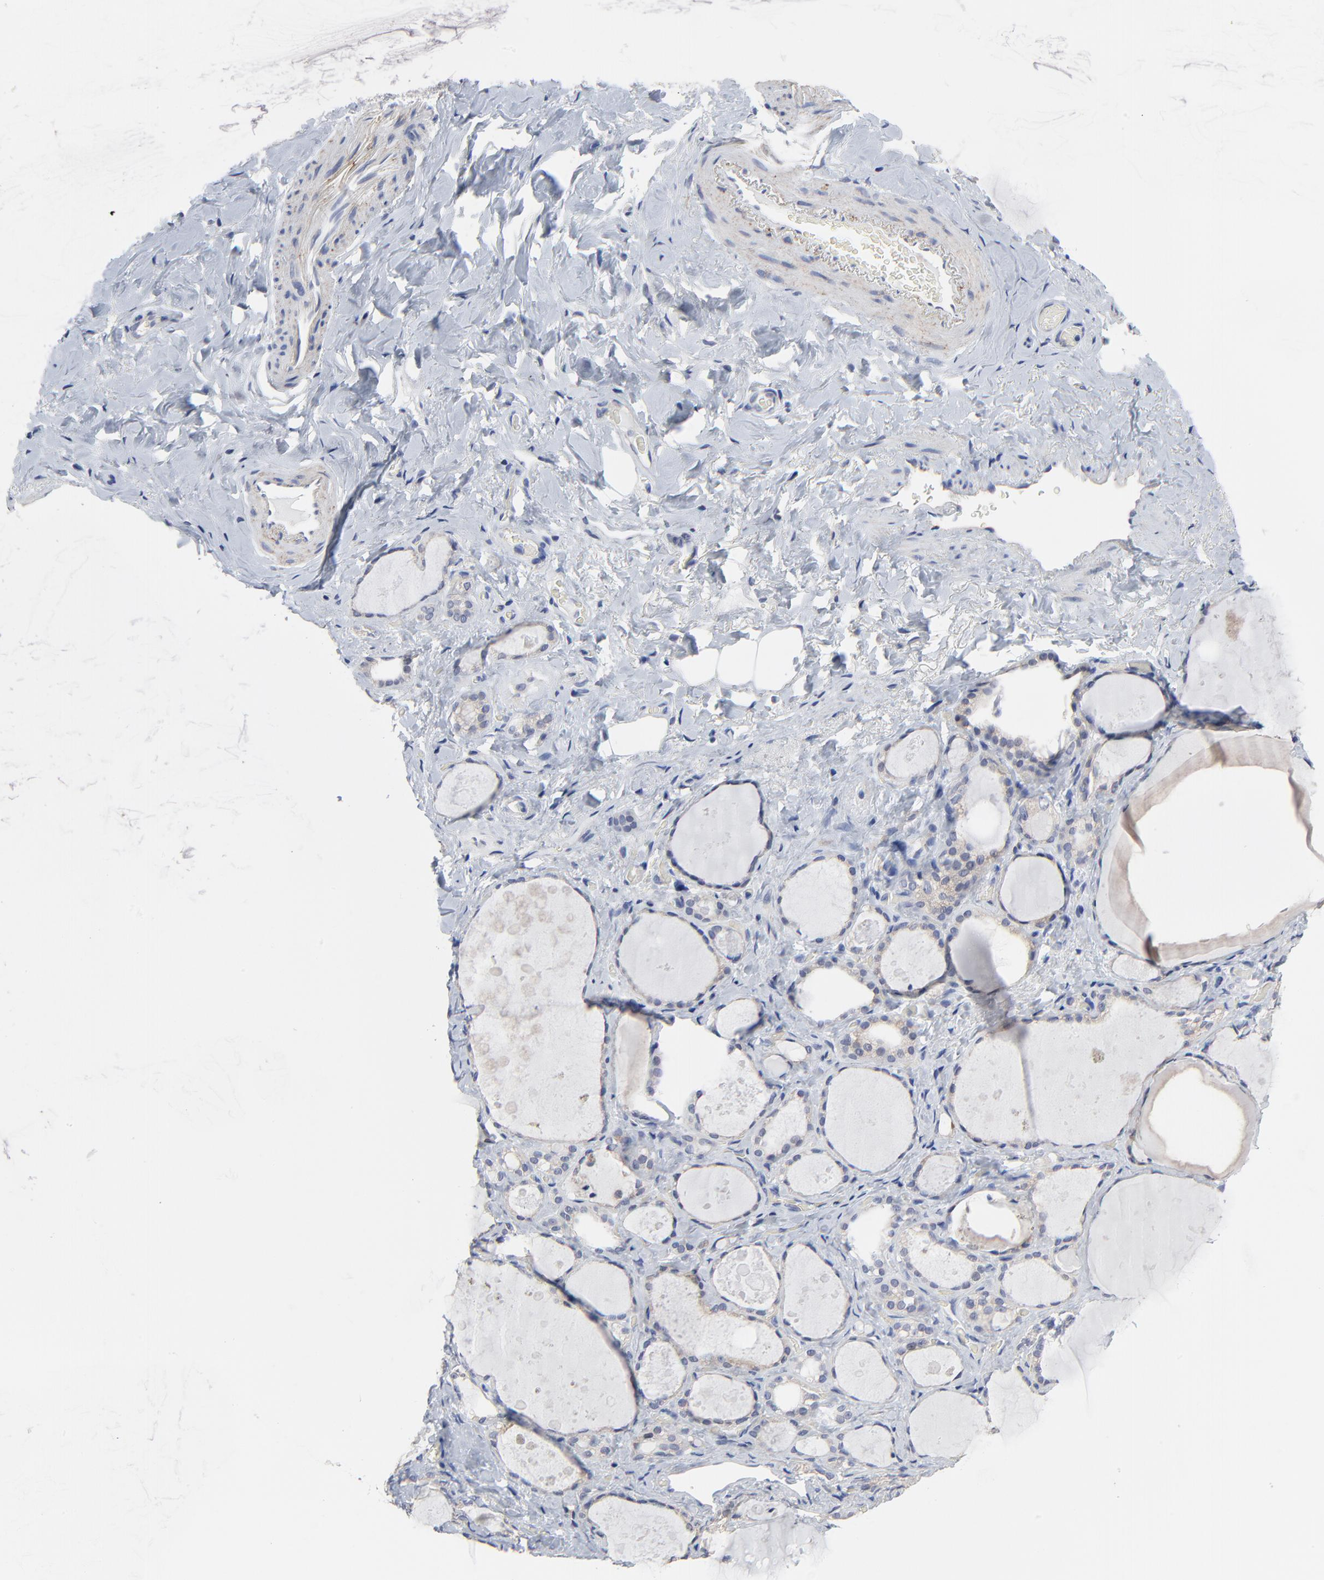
{"staining": {"intensity": "weak", "quantity": ">75%", "location": "cytoplasmic/membranous"}, "tissue": "thyroid gland", "cell_type": "Glandular cells", "image_type": "normal", "snomed": [{"axis": "morphology", "description": "Normal tissue, NOS"}, {"axis": "topography", "description": "Thyroid gland"}], "caption": "Approximately >75% of glandular cells in unremarkable thyroid gland exhibit weak cytoplasmic/membranous protein expression as visualized by brown immunohistochemical staining.", "gene": "DHRSX", "patient": {"sex": "female", "age": 75}}